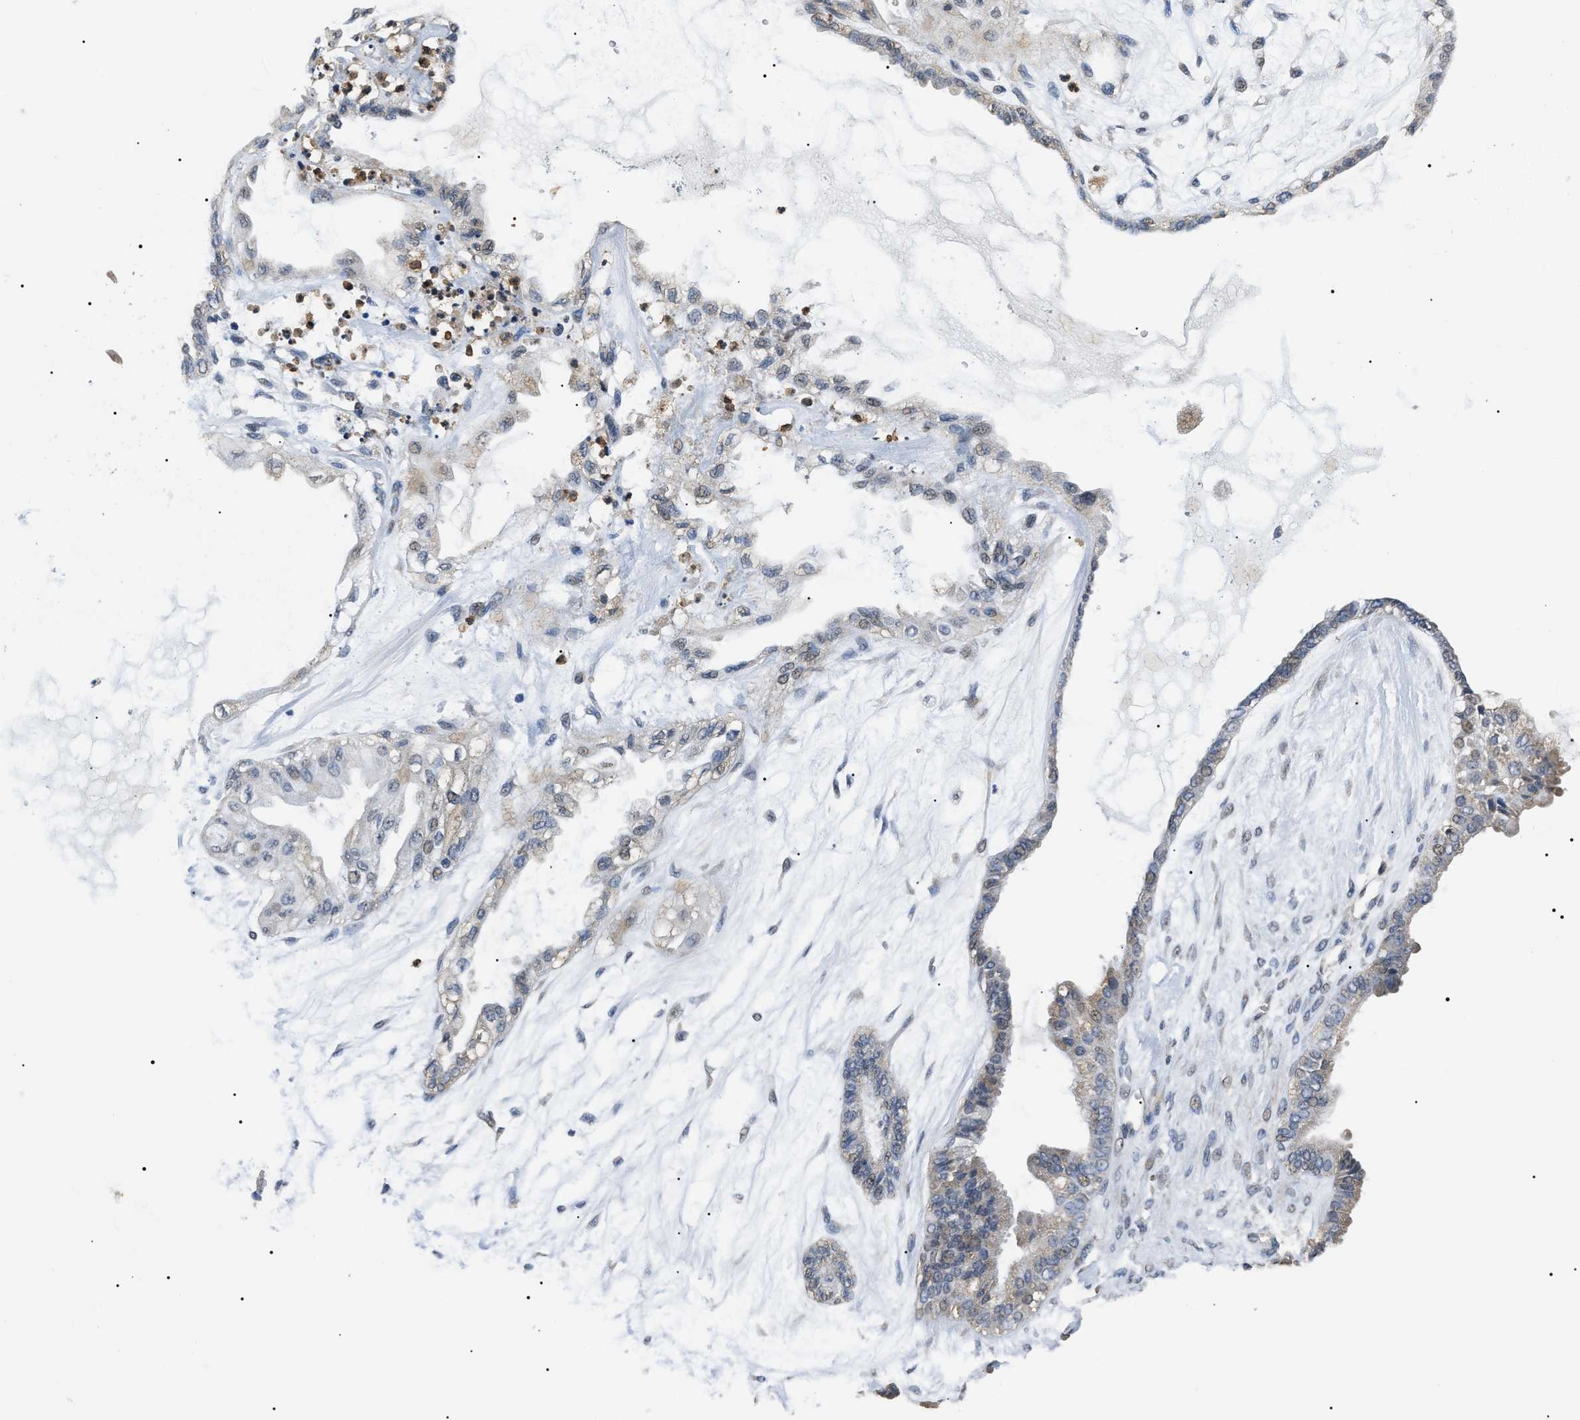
{"staining": {"intensity": "weak", "quantity": "<25%", "location": "nuclear"}, "tissue": "ovarian cancer", "cell_type": "Tumor cells", "image_type": "cancer", "snomed": [{"axis": "morphology", "description": "Carcinoma, NOS"}, {"axis": "morphology", "description": "Carcinoma, endometroid"}, {"axis": "topography", "description": "Ovary"}], "caption": "IHC micrograph of neoplastic tissue: ovarian endometroid carcinoma stained with DAB (3,3'-diaminobenzidine) displays no significant protein positivity in tumor cells.", "gene": "PSMD8", "patient": {"sex": "female", "age": 50}}